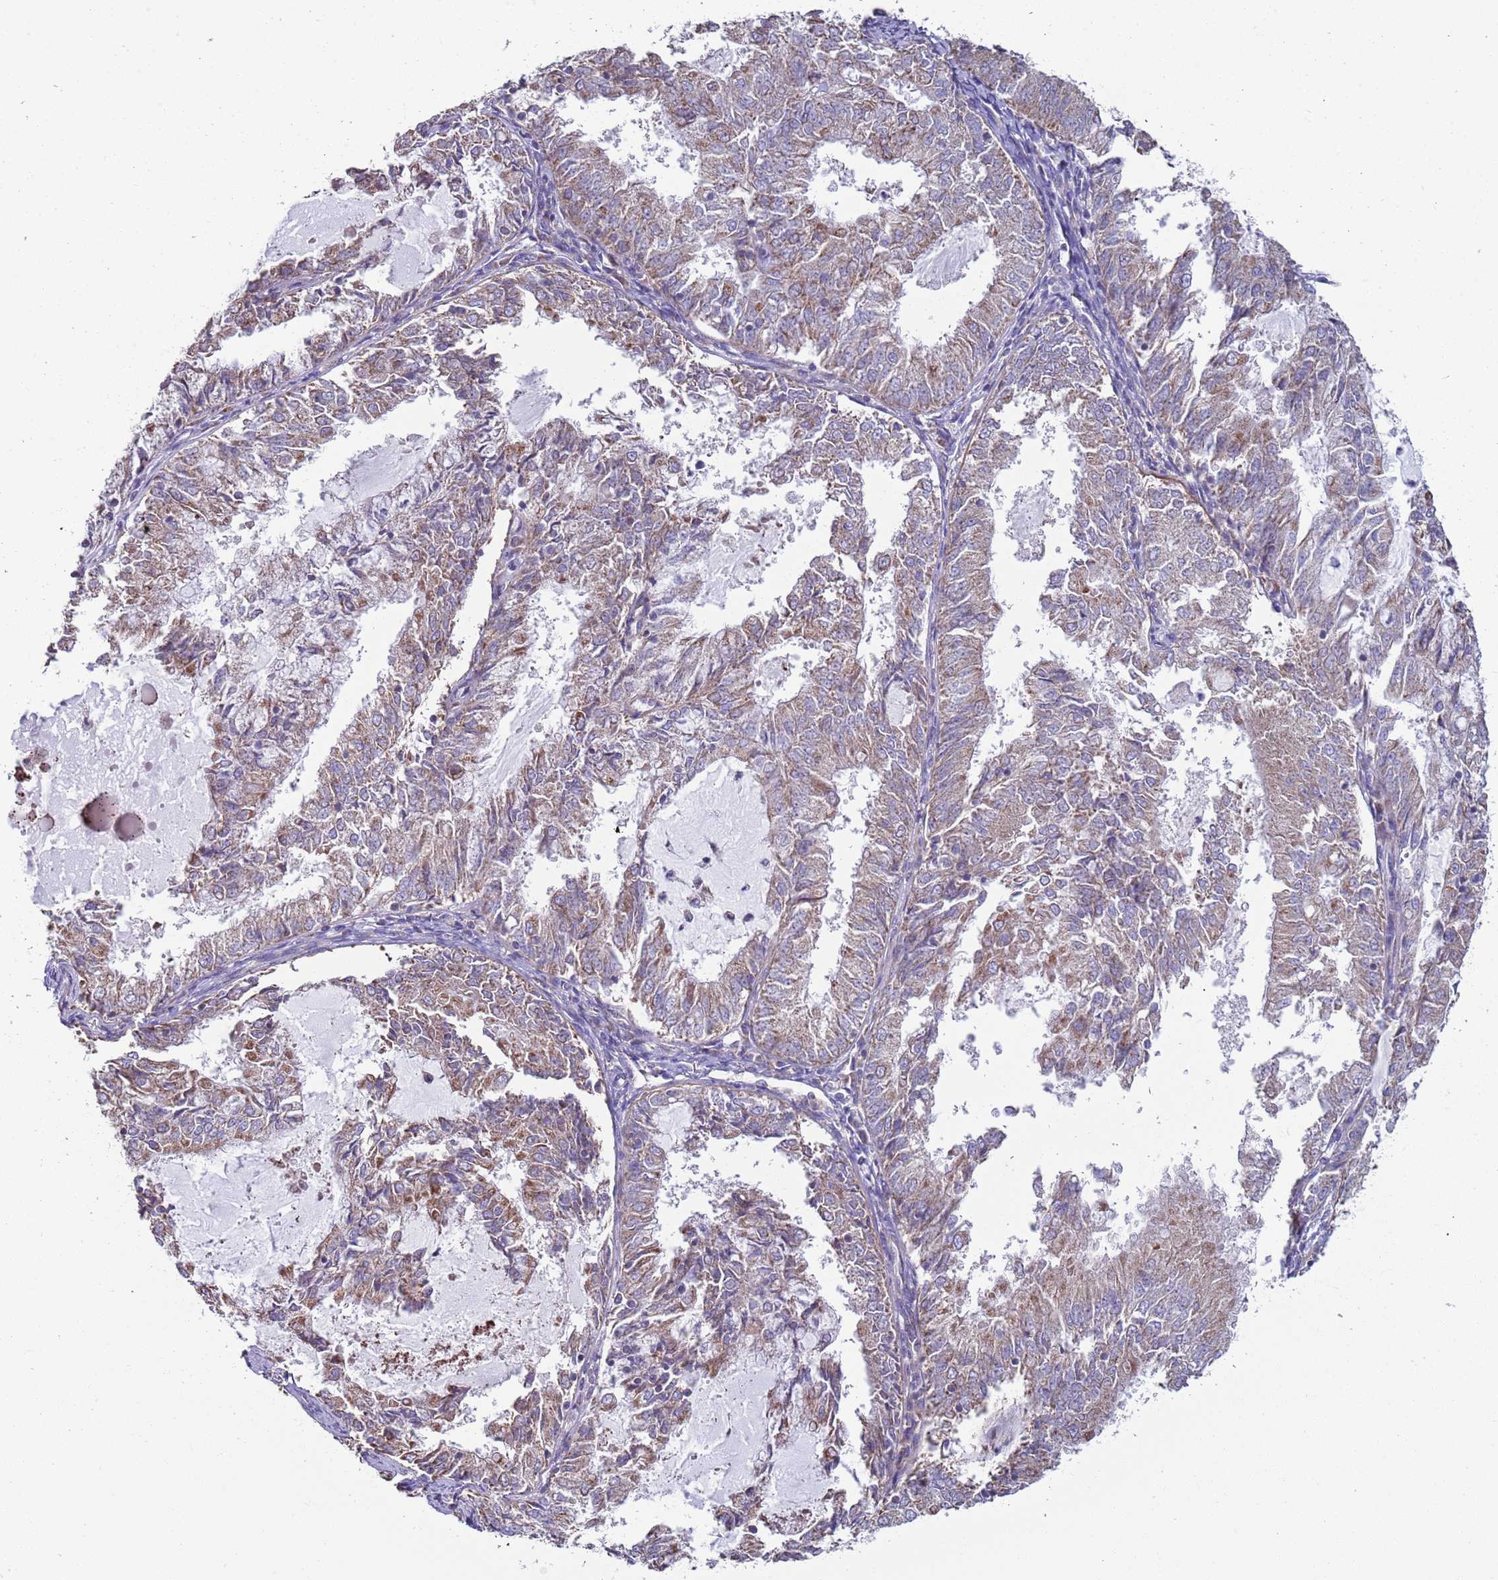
{"staining": {"intensity": "weak", "quantity": "25%-75%", "location": "cytoplasmic/membranous"}, "tissue": "endometrial cancer", "cell_type": "Tumor cells", "image_type": "cancer", "snomed": [{"axis": "morphology", "description": "Adenocarcinoma, NOS"}, {"axis": "topography", "description": "Endometrium"}], "caption": "Endometrial adenocarcinoma was stained to show a protein in brown. There is low levels of weak cytoplasmic/membranous positivity in about 25%-75% of tumor cells.", "gene": "DIP2B", "patient": {"sex": "female", "age": 57}}